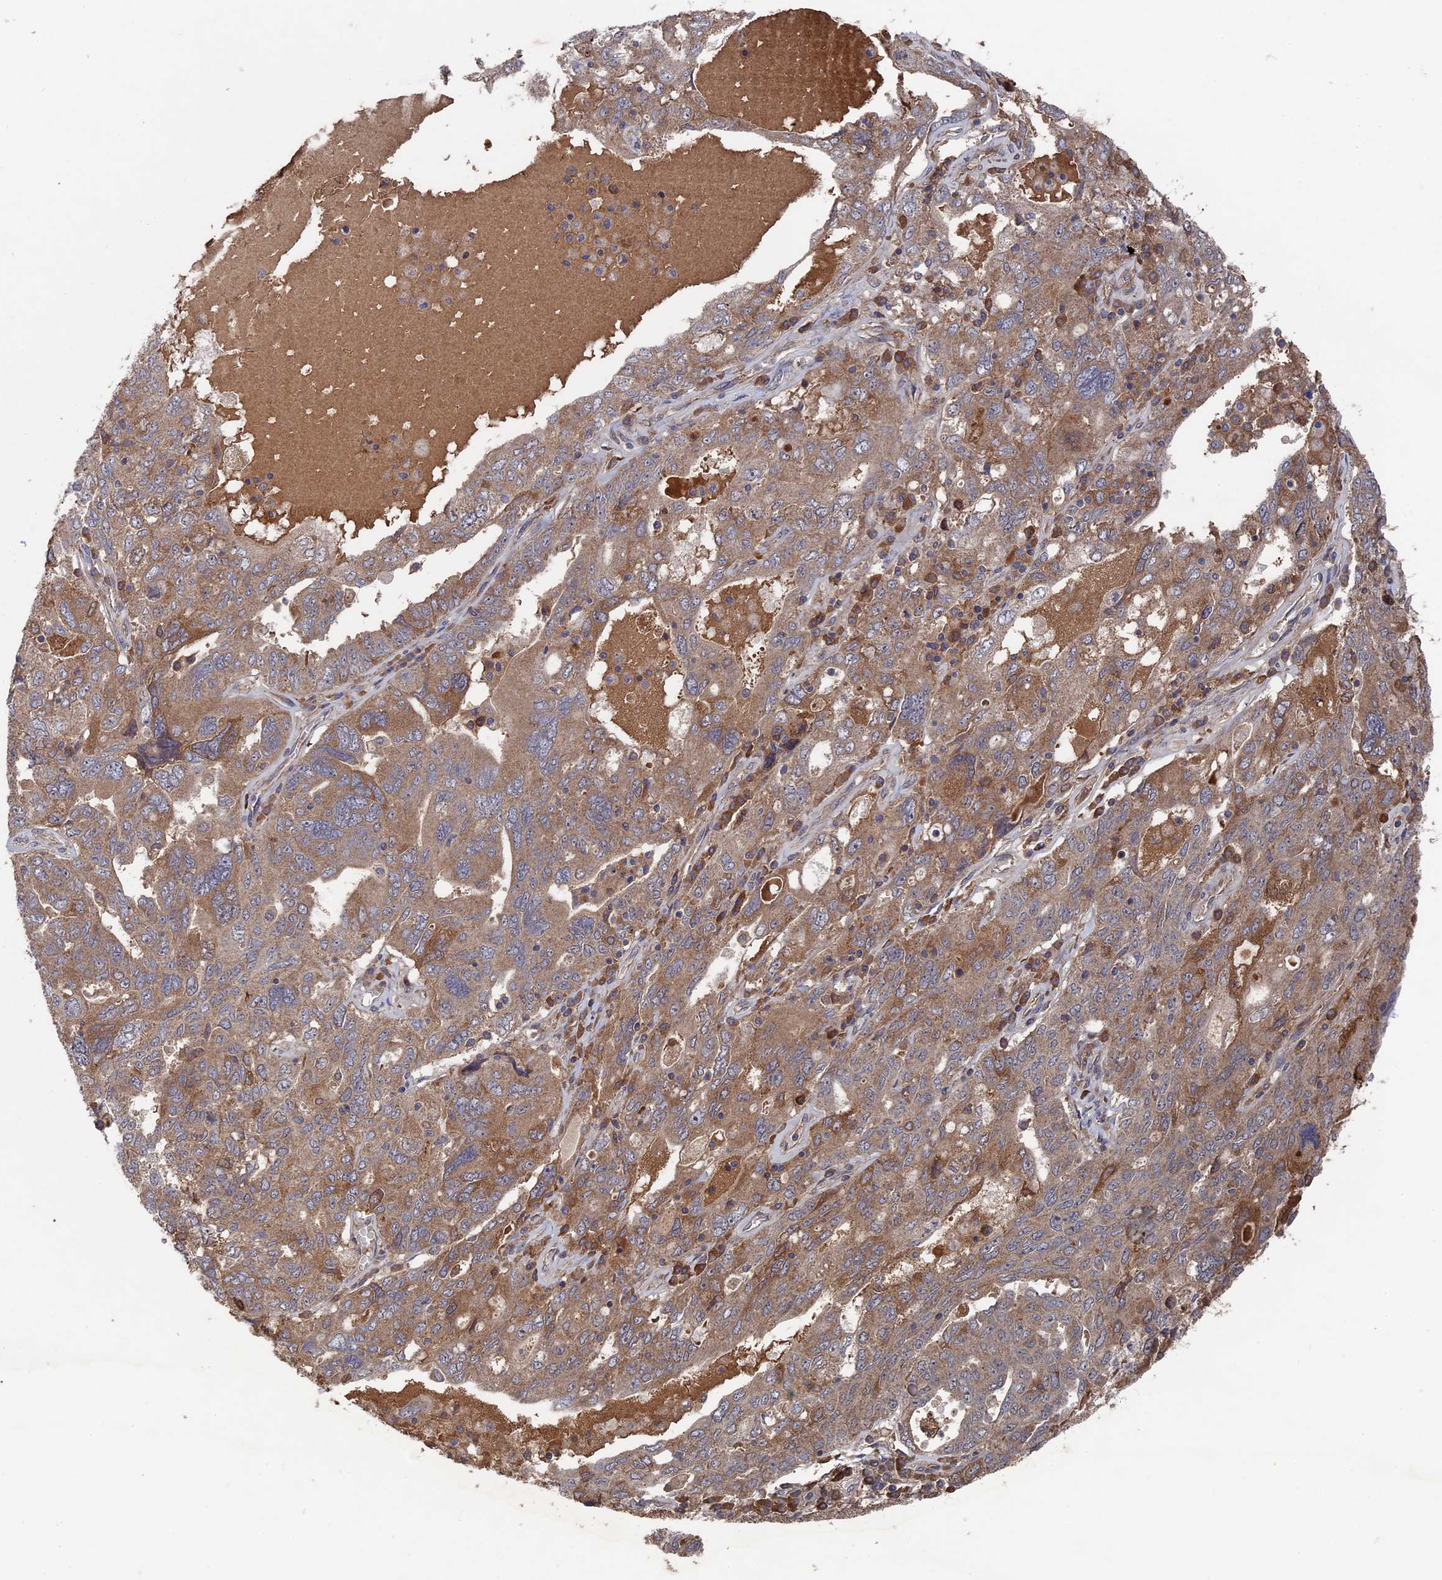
{"staining": {"intensity": "moderate", "quantity": ">75%", "location": "cytoplasmic/membranous"}, "tissue": "ovarian cancer", "cell_type": "Tumor cells", "image_type": "cancer", "snomed": [{"axis": "morphology", "description": "Carcinoma, endometroid"}, {"axis": "topography", "description": "Ovary"}], "caption": "Ovarian cancer (endometroid carcinoma) tissue reveals moderate cytoplasmic/membranous staining in approximately >75% of tumor cells, visualized by immunohistochemistry.", "gene": "RAB15", "patient": {"sex": "female", "age": 62}}